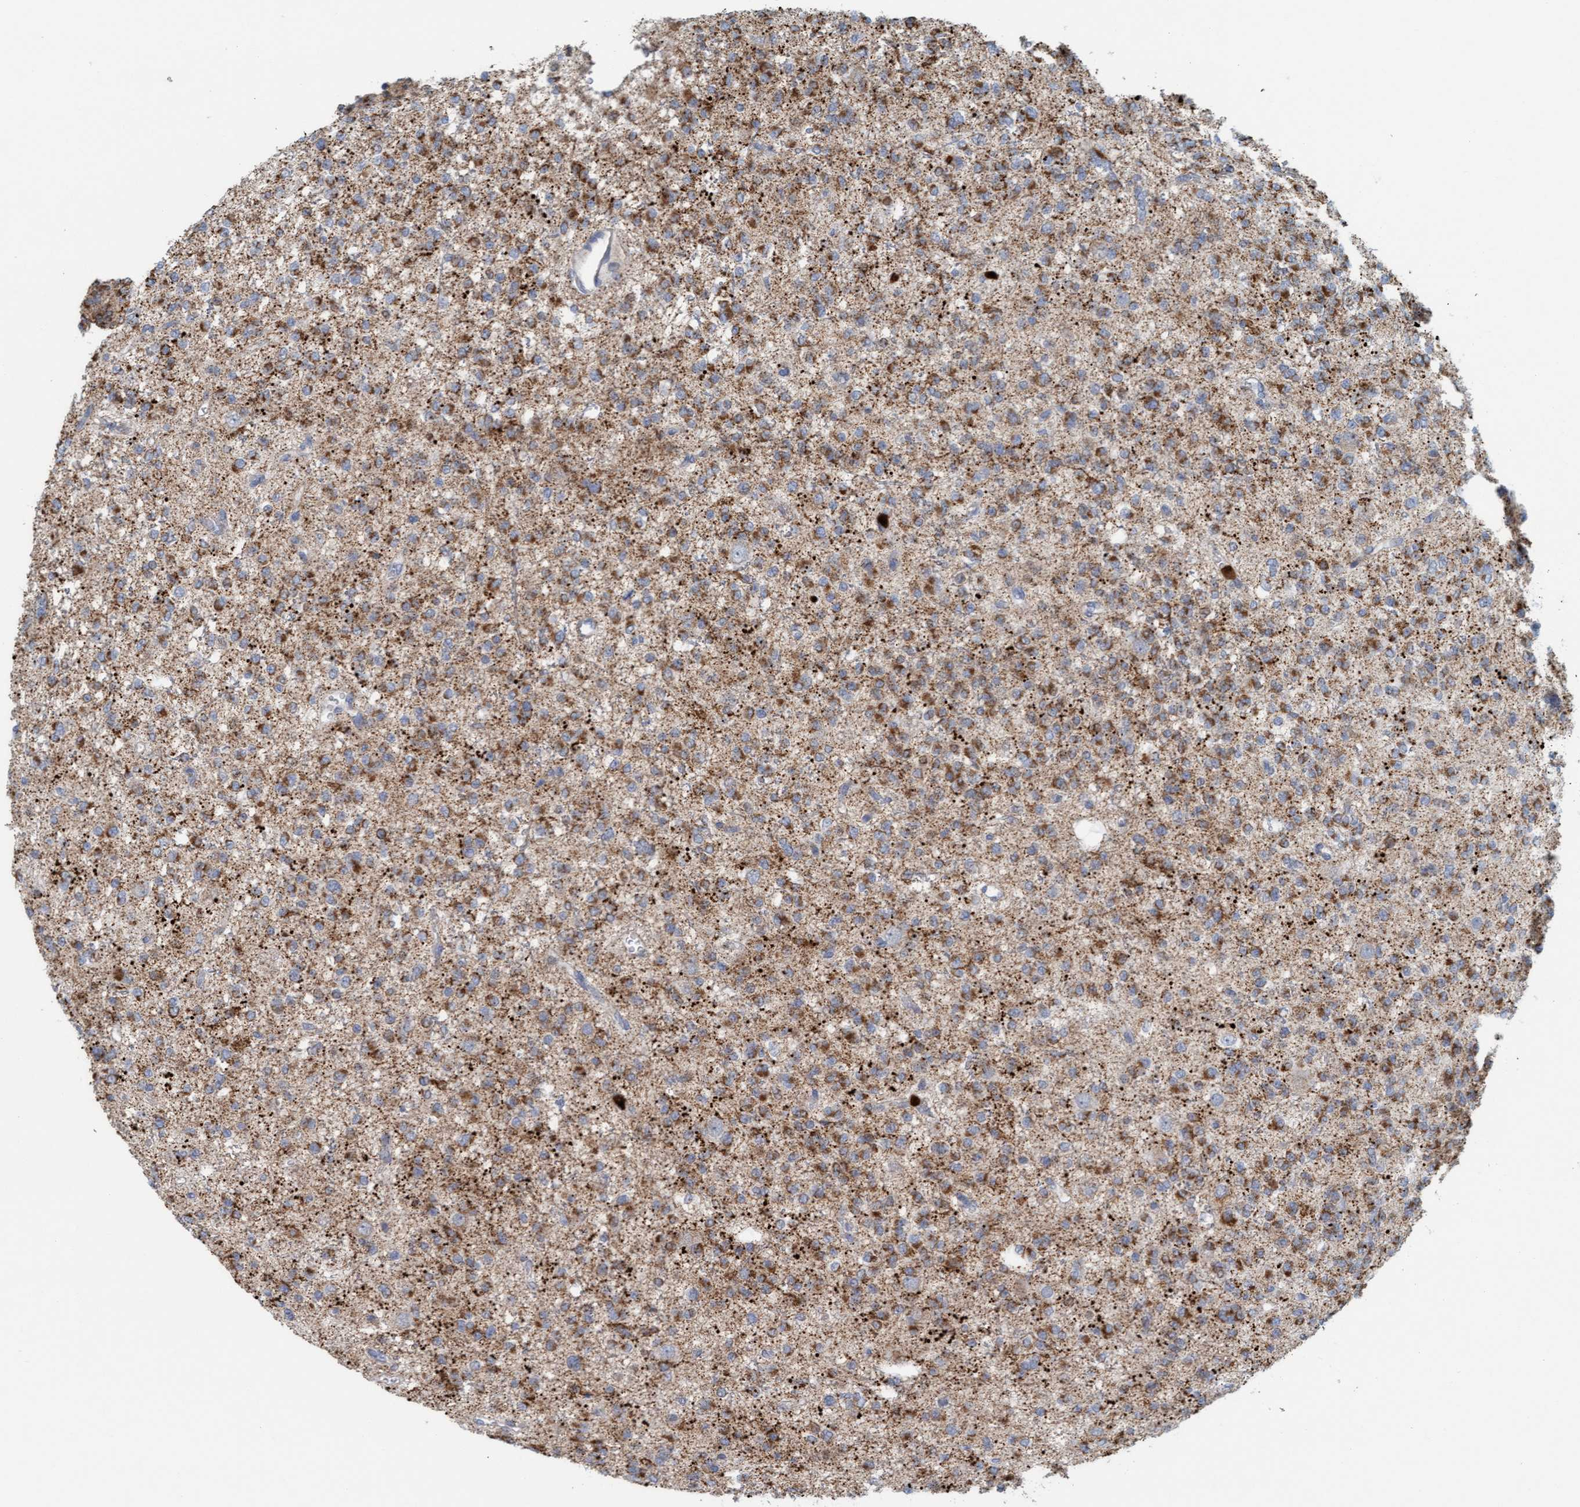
{"staining": {"intensity": "moderate", "quantity": ">75%", "location": "cytoplasmic/membranous"}, "tissue": "glioma", "cell_type": "Tumor cells", "image_type": "cancer", "snomed": [{"axis": "morphology", "description": "Glioma, malignant, Low grade"}, {"axis": "topography", "description": "Brain"}], "caption": "Approximately >75% of tumor cells in human glioma show moderate cytoplasmic/membranous protein expression as visualized by brown immunohistochemical staining.", "gene": "B9D1", "patient": {"sex": "male", "age": 38}}